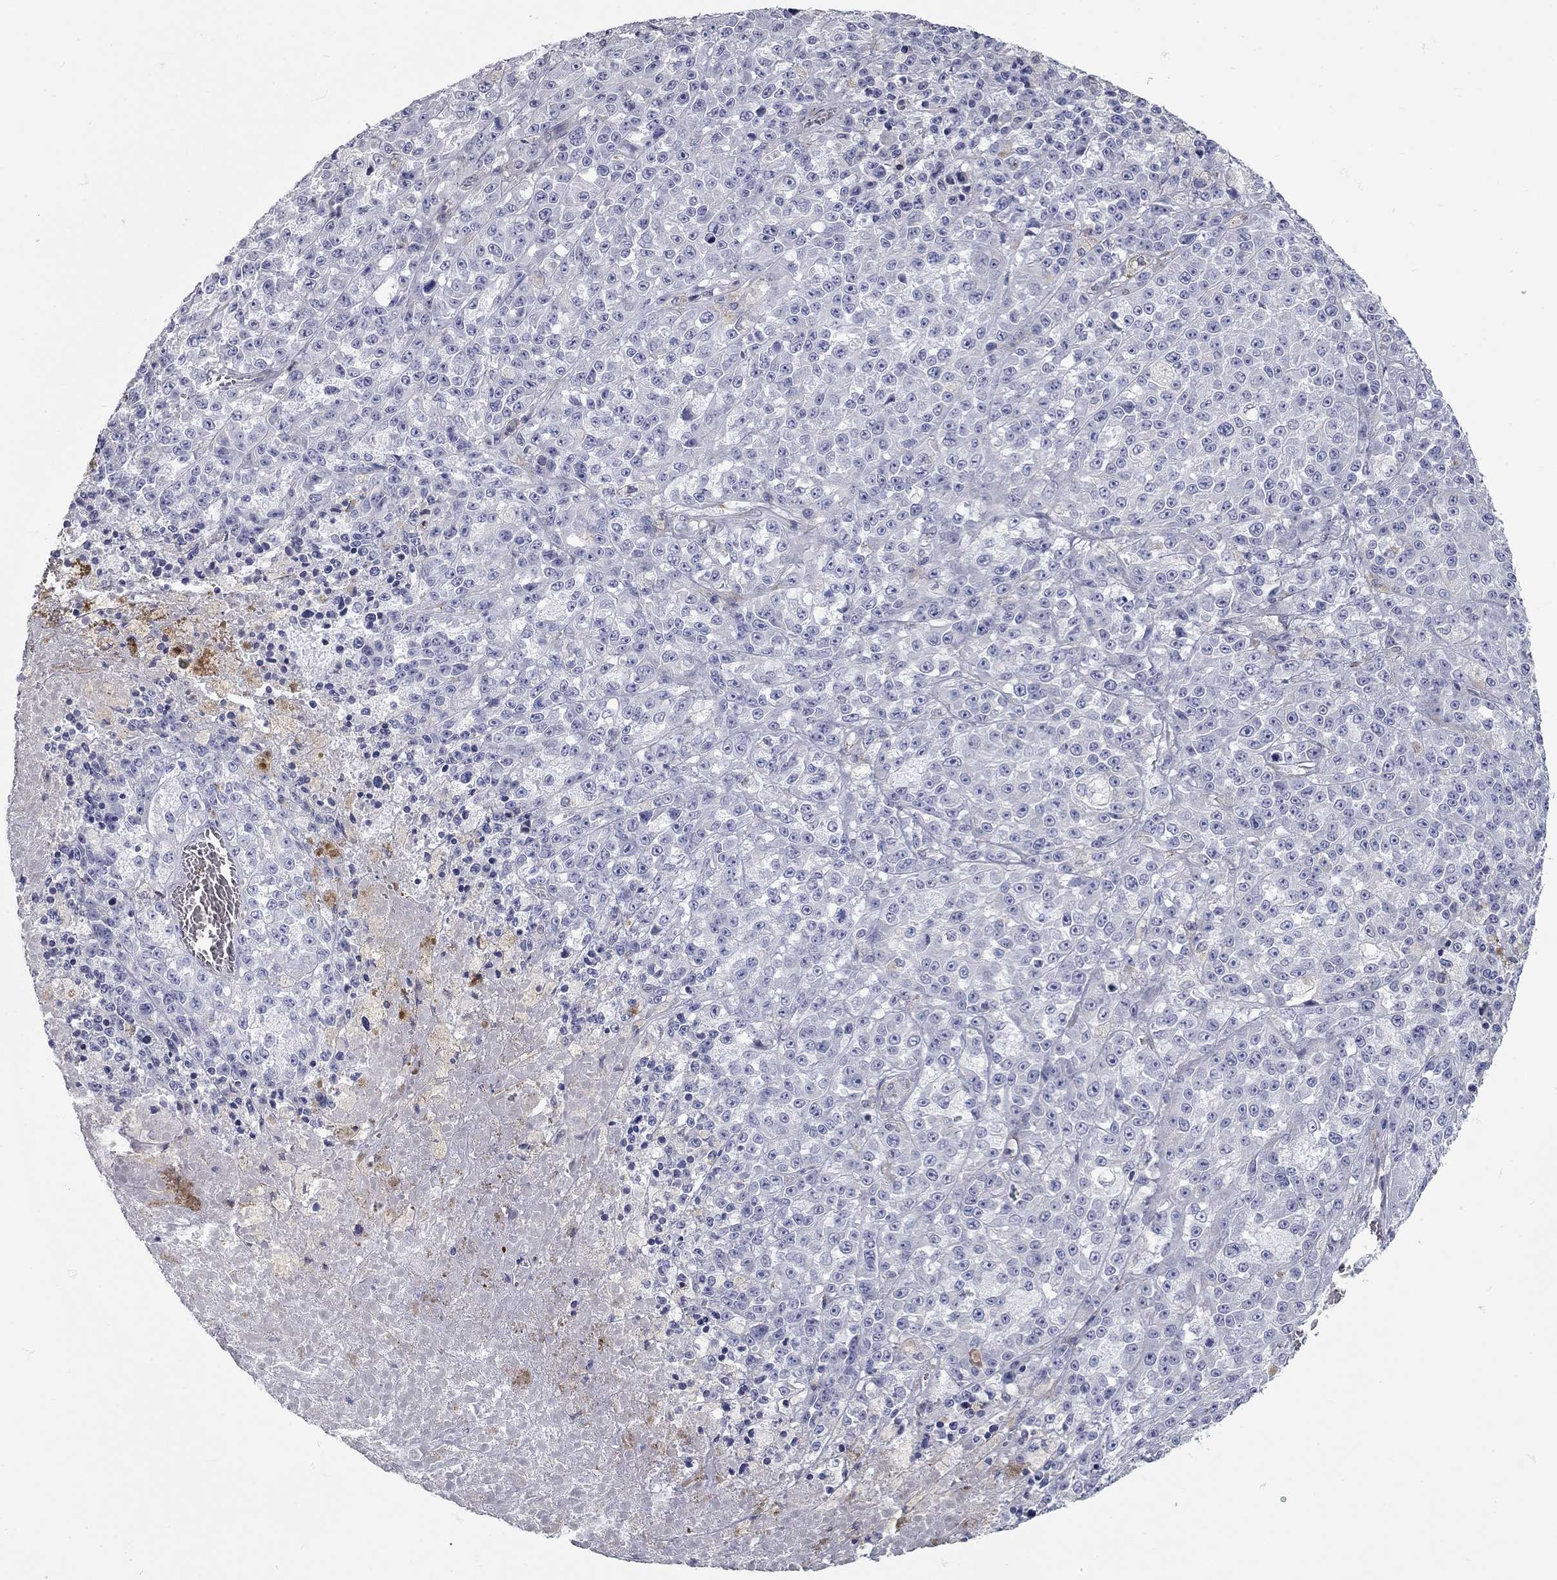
{"staining": {"intensity": "negative", "quantity": "none", "location": "none"}, "tissue": "melanoma", "cell_type": "Tumor cells", "image_type": "cancer", "snomed": [{"axis": "morphology", "description": "Malignant melanoma, NOS"}, {"axis": "topography", "description": "Skin"}], "caption": "This is a image of immunohistochemistry (IHC) staining of melanoma, which shows no positivity in tumor cells. (DAB immunohistochemistry (IHC) visualized using brightfield microscopy, high magnification).", "gene": "XAGE2", "patient": {"sex": "female", "age": 58}}